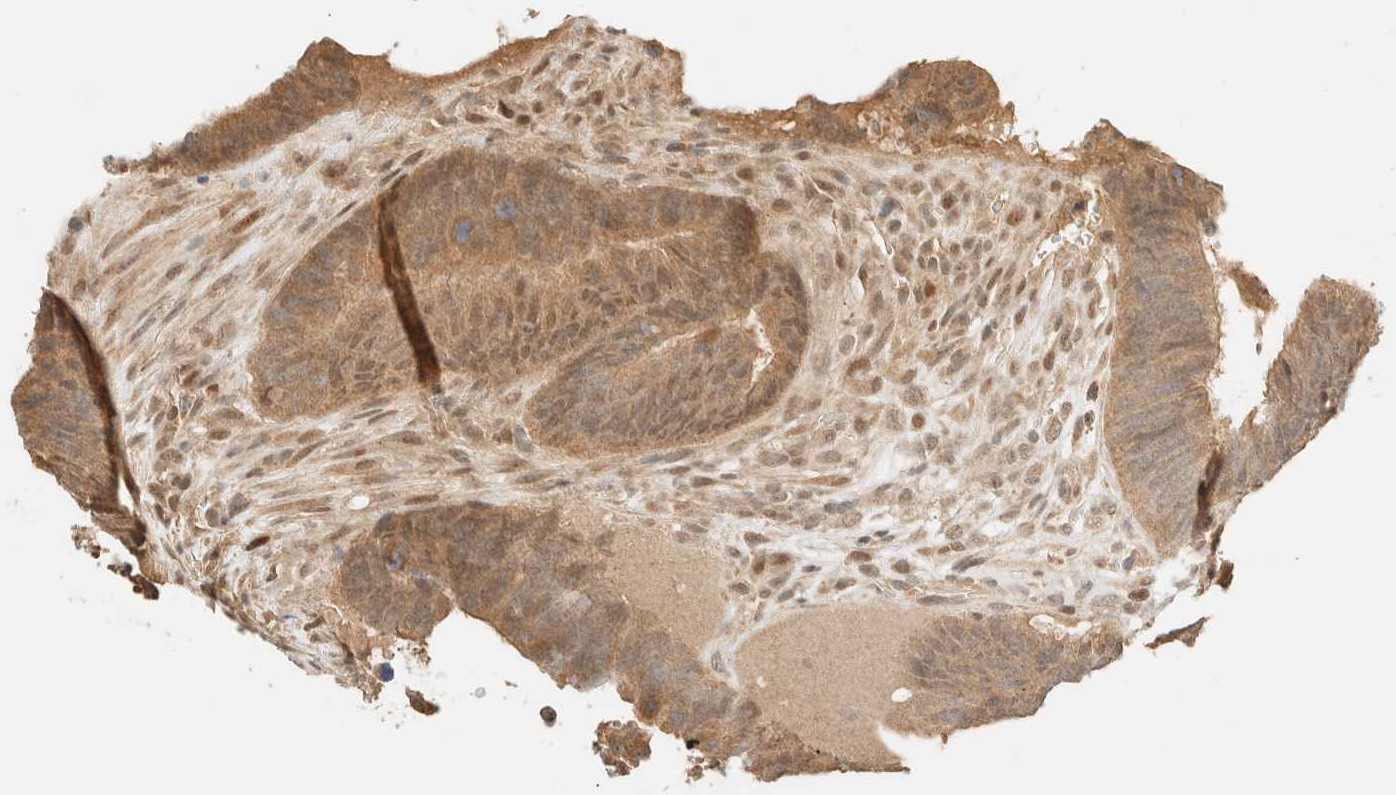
{"staining": {"intensity": "moderate", "quantity": ">75%", "location": "cytoplasmic/membranous"}, "tissue": "colorectal cancer", "cell_type": "Tumor cells", "image_type": "cancer", "snomed": [{"axis": "morphology", "description": "Adenocarcinoma, NOS"}, {"axis": "topography", "description": "Colon"}], "caption": "This histopathology image demonstrates IHC staining of human colorectal cancer, with medium moderate cytoplasmic/membranous staining in approximately >75% of tumor cells.", "gene": "ZBTB34", "patient": {"sex": "male", "age": 56}}